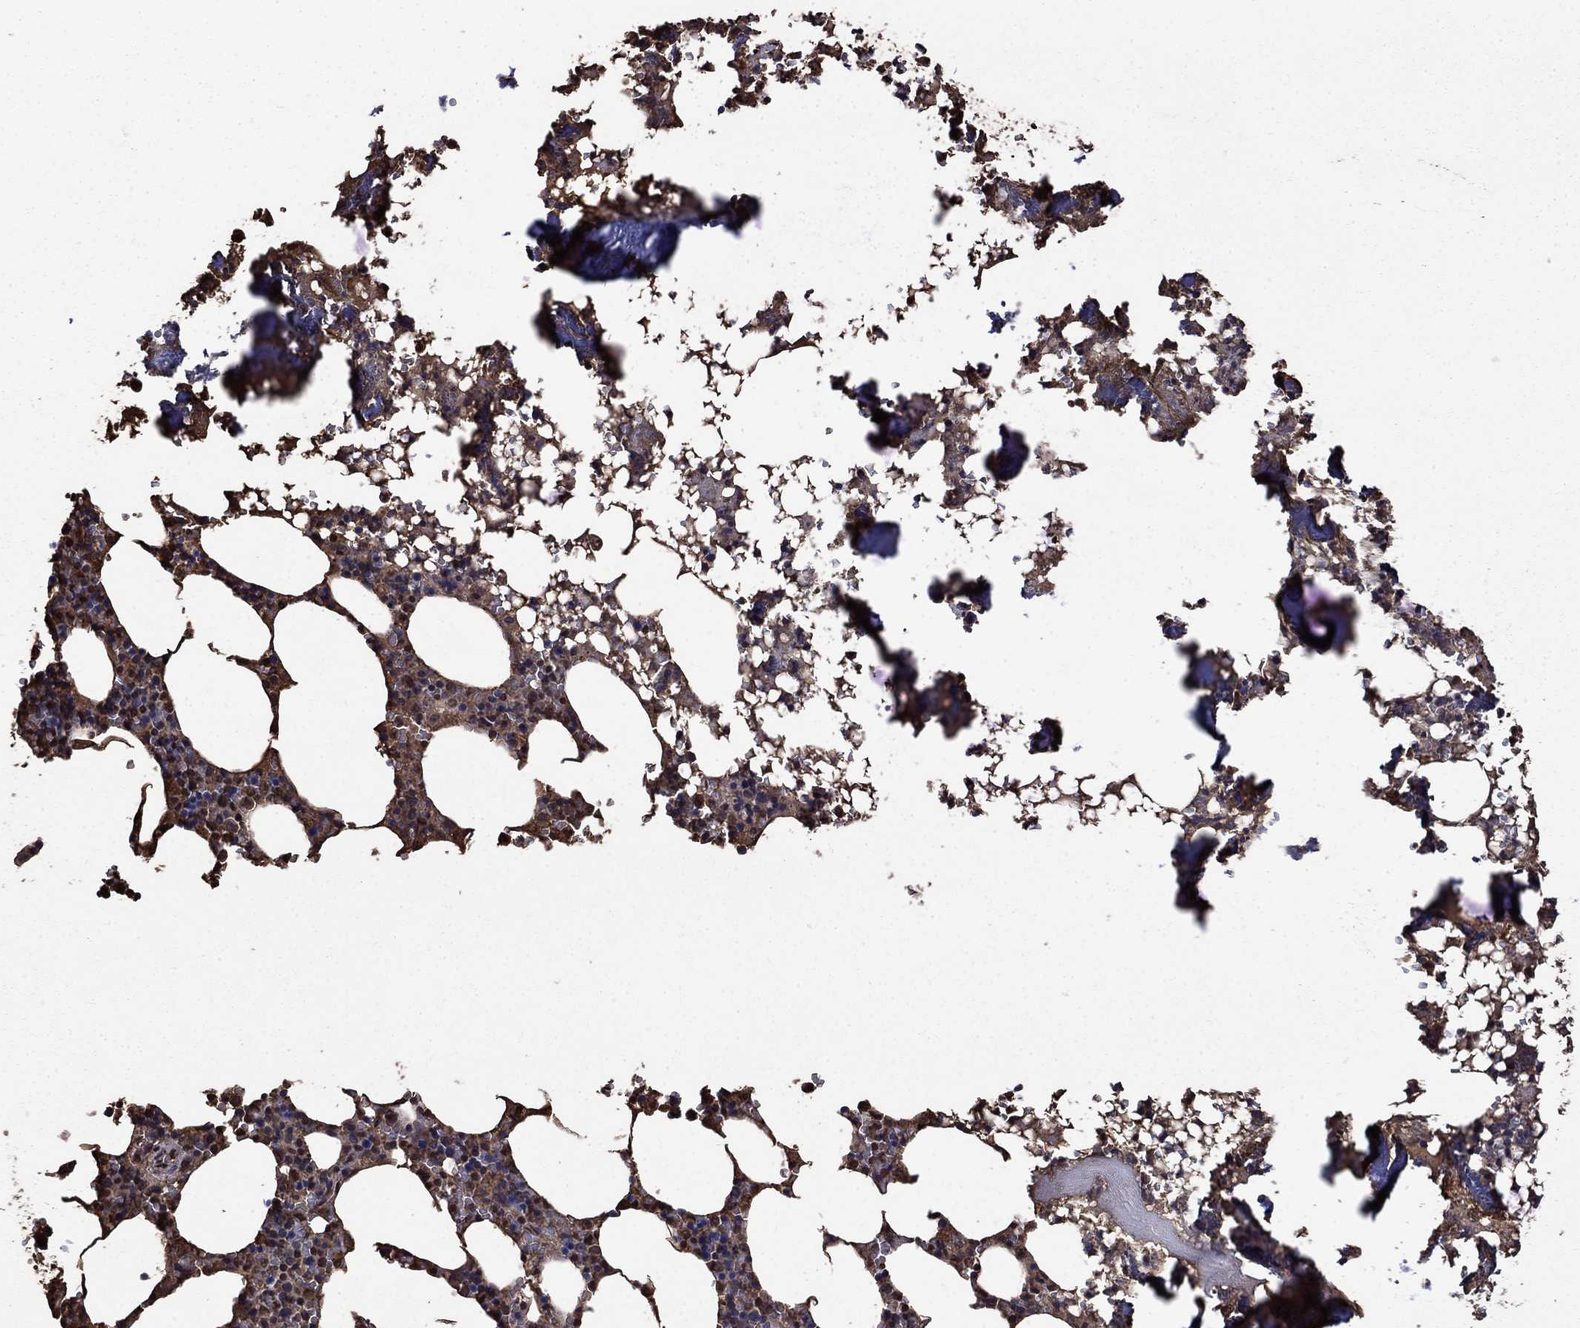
{"staining": {"intensity": "moderate", "quantity": "25%-75%", "location": "nuclear"}, "tissue": "bone marrow", "cell_type": "Hematopoietic cells", "image_type": "normal", "snomed": [{"axis": "morphology", "description": "Normal tissue, NOS"}, {"axis": "topography", "description": "Bone marrow"}], "caption": "Immunohistochemistry (IHC) micrograph of normal bone marrow stained for a protein (brown), which demonstrates medium levels of moderate nuclear staining in about 25%-75% of hematopoietic cells.", "gene": "GAPDH", "patient": {"sex": "female", "age": 64}}